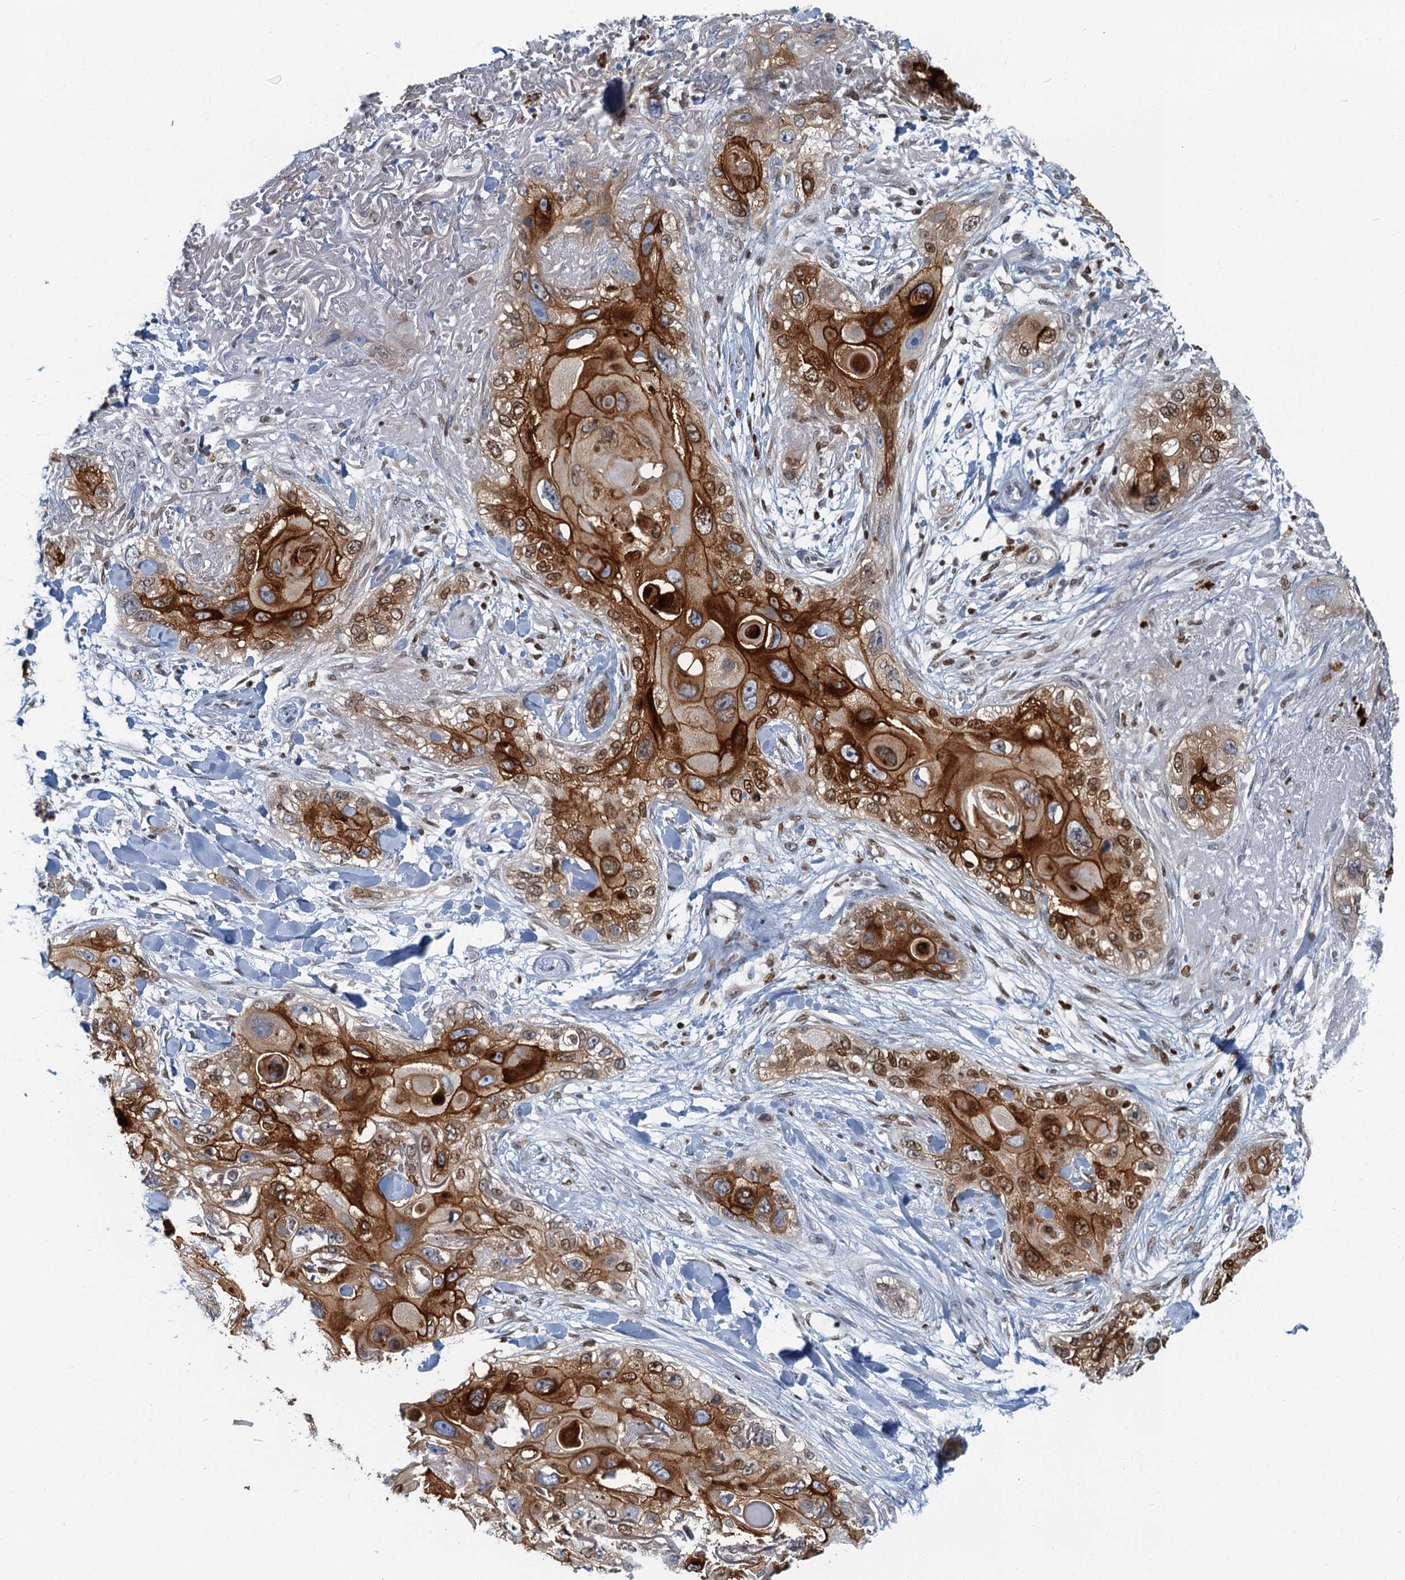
{"staining": {"intensity": "strong", "quantity": ">75%", "location": "cytoplasmic/membranous,nuclear"}, "tissue": "skin cancer", "cell_type": "Tumor cells", "image_type": "cancer", "snomed": [{"axis": "morphology", "description": "Normal tissue, NOS"}, {"axis": "morphology", "description": "Squamous cell carcinoma, NOS"}, {"axis": "topography", "description": "Skin"}], "caption": "This histopathology image reveals immunohistochemistry staining of human skin cancer (squamous cell carcinoma), with high strong cytoplasmic/membranous and nuclear expression in about >75% of tumor cells.", "gene": "LYPD3", "patient": {"sex": "male", "age": 72}}